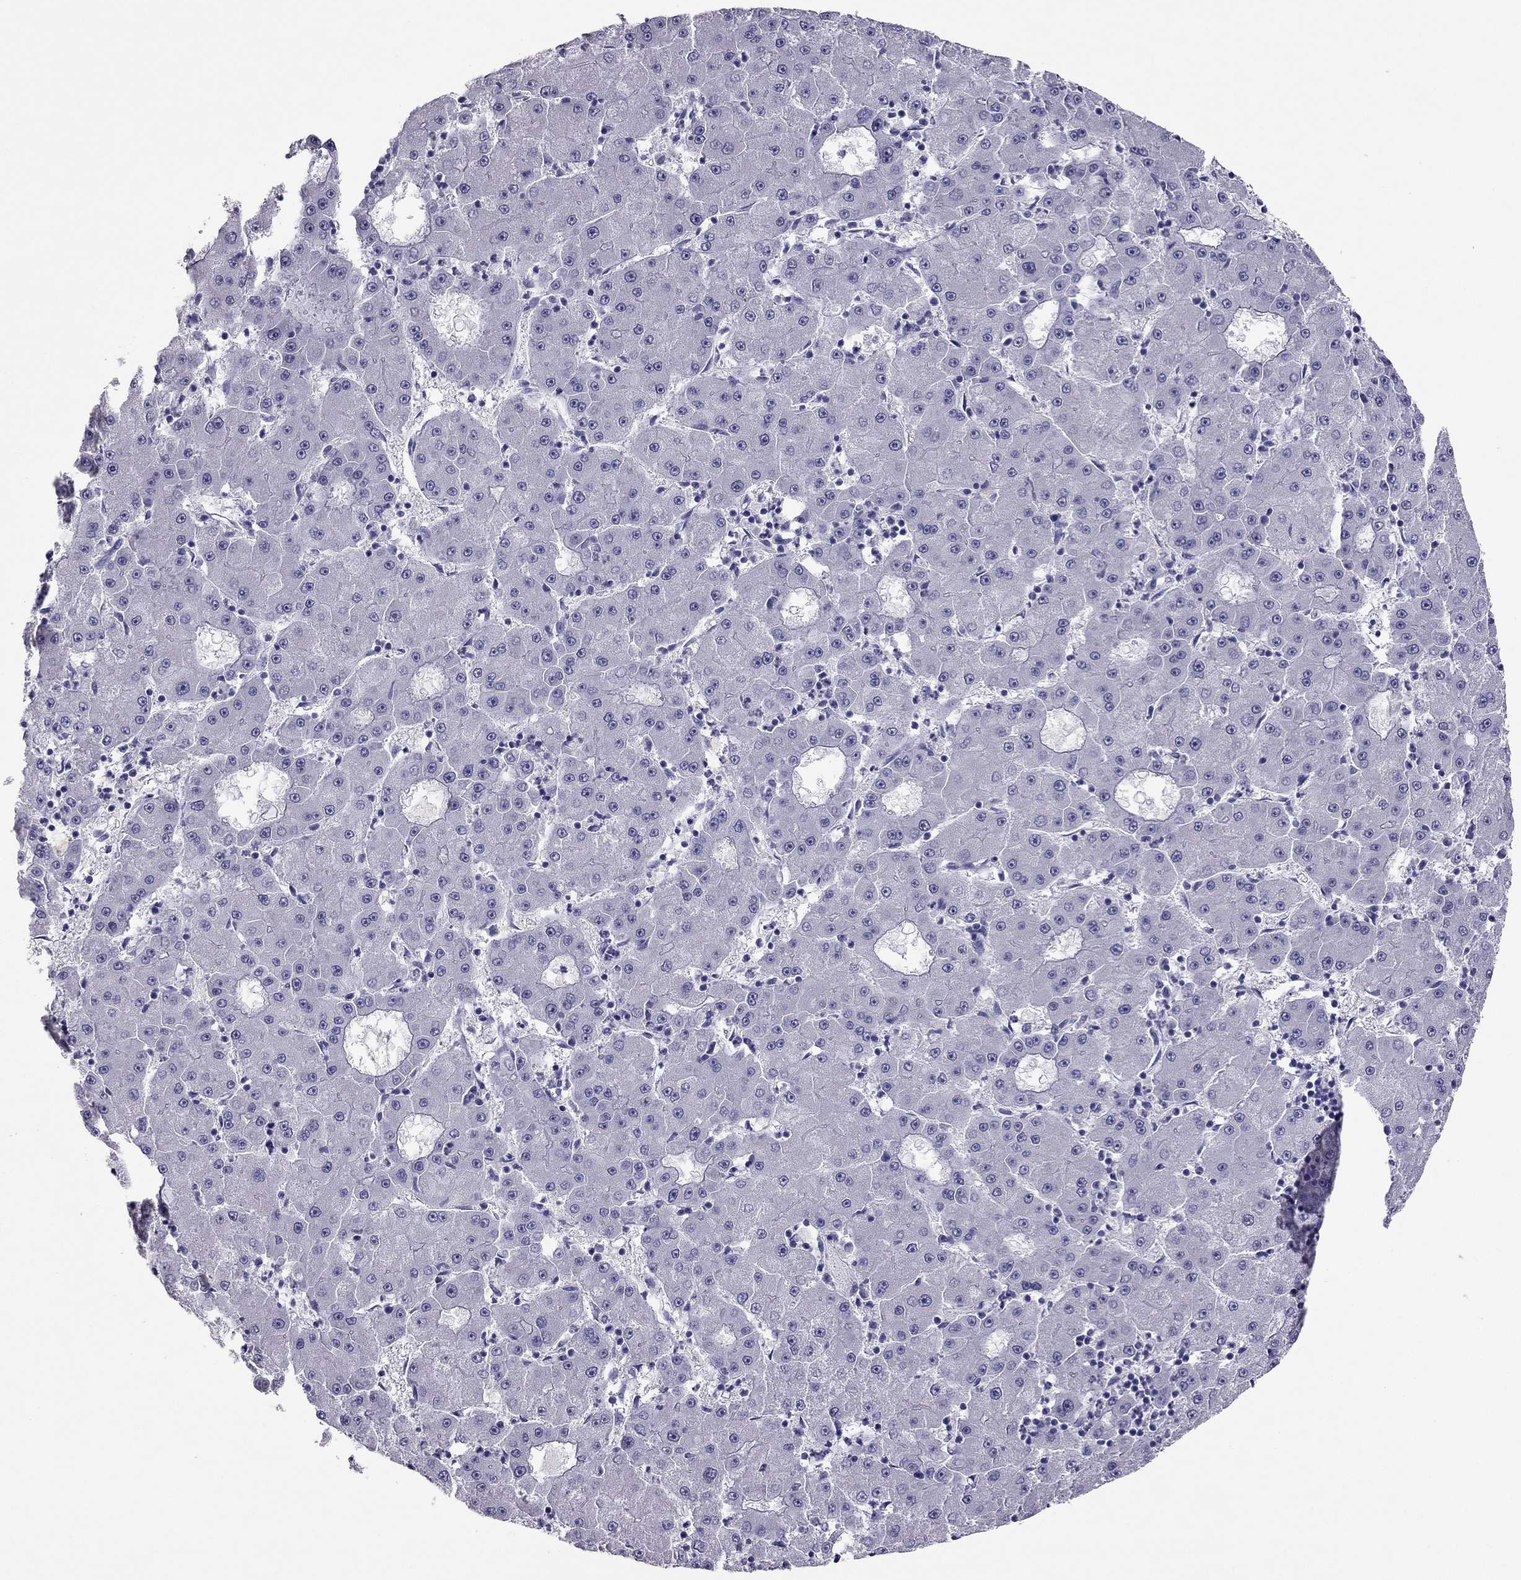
{"staining": {"intensity": "negative", "quantity": "none", "location": "none"}, "tissue": "liver cancer", "cell_type": "Tumor cells", "image_type": "cancer", "snomed": [{"axis": "morphology", "description": "Carcinoma, Hepatocellular, NOS"}, {"axis": "topography", "description": "Liver"}], "caption": "Immunohistochemical staining of human hepatocellular carcinoma (liver) exhibits no significant positivity in tumor cells. The staining is performed using DAB (3,3'-diaminobenzidine) brown chromogen with nuclei counter-stained in using hematoxylin.", "gene": "RHO", "patient": {"sex": "male", "age": 73}}